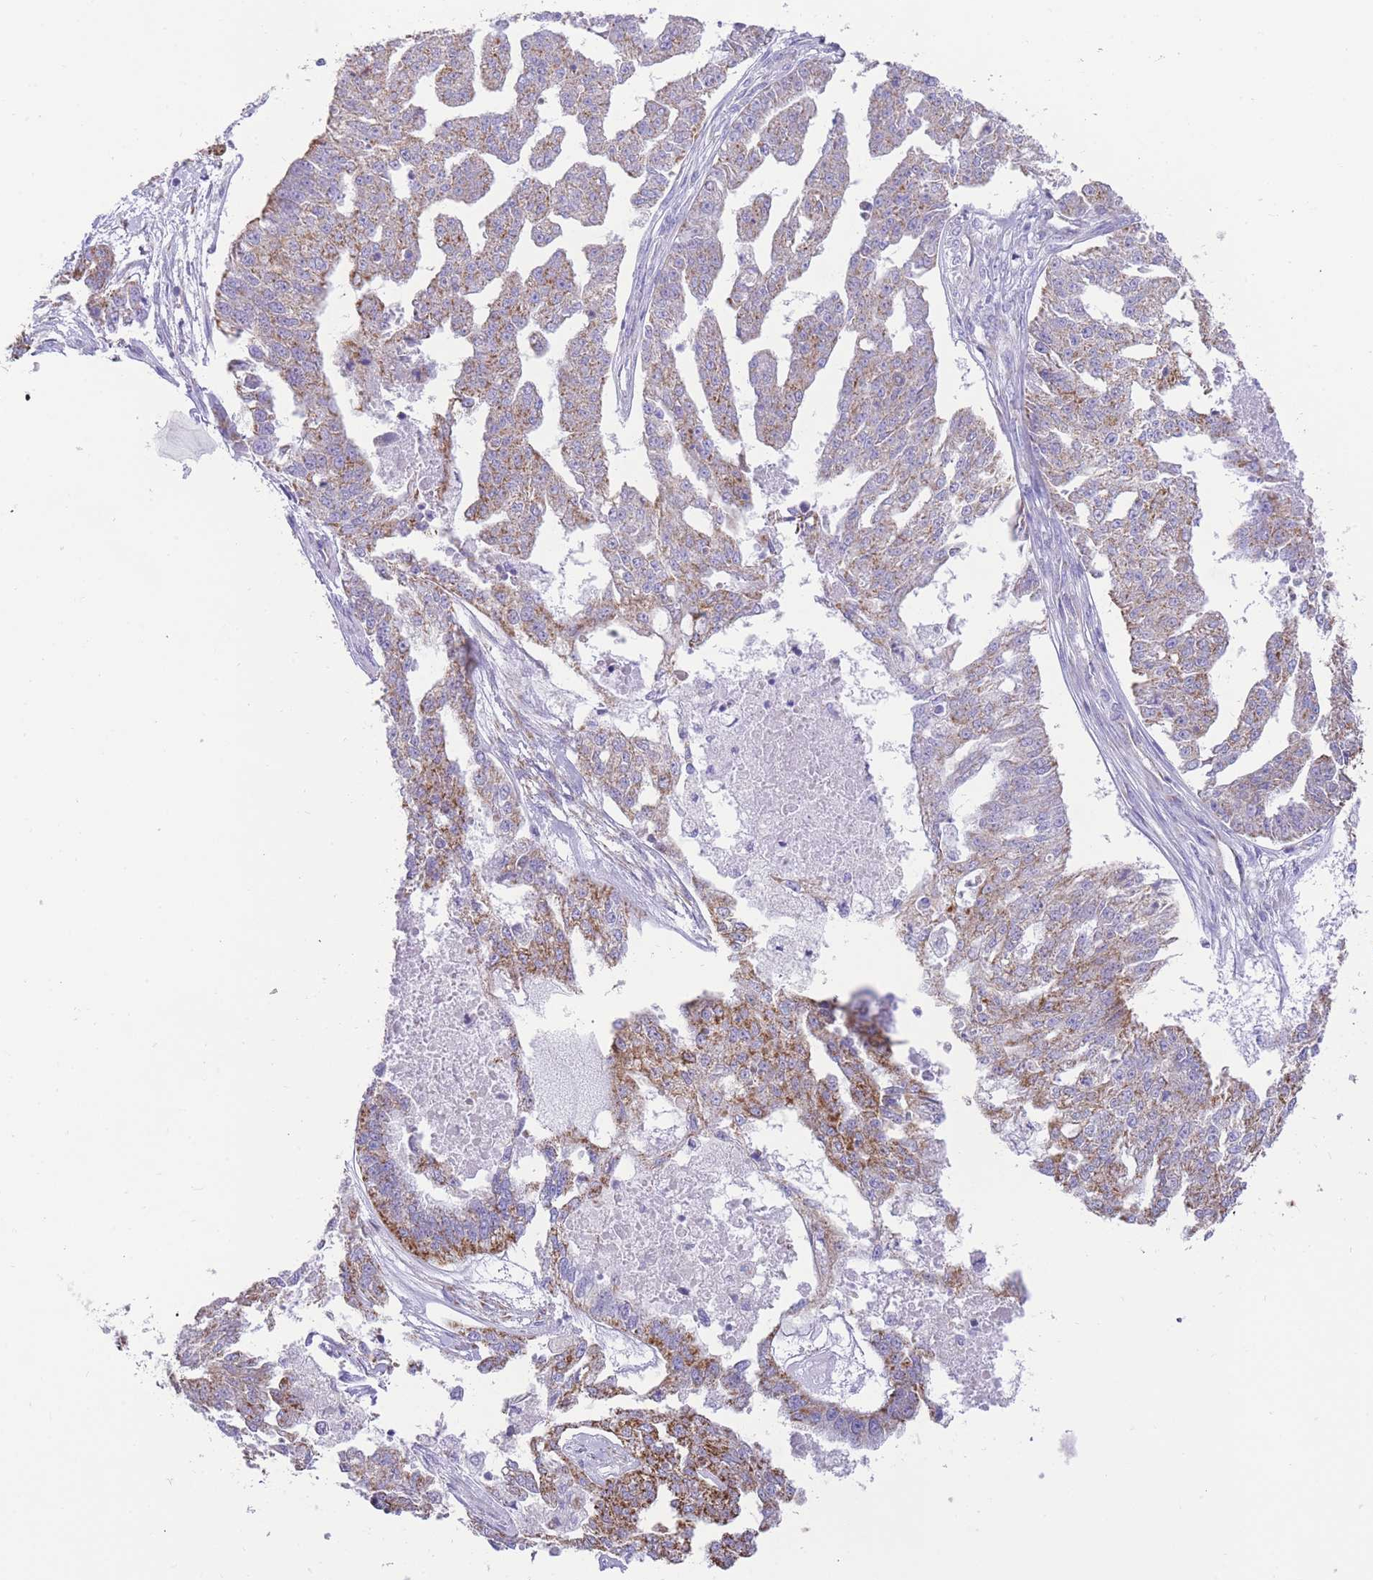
{"staining": {"intensity": "moderate", "quantity": "25%-75%", "location": "cytoplasmic/membranous"}, "tissue": "ovarian cancer", "cell_type": "Tumor cells", "image_type": "cancer", "snomed": [{"axis": "morphology", "description": "Cystadenocarcinoma, serous, NOS"}, {"axis": "topography", "description": "Ovary"}], "caption": "Moderate cytoplasmic/membranous positivity is identified in approximately 25%-75% of tumor cells in serous cystadenocarcinoma (ovarian).", "gene": "ACSM4", "patient": {"sex": "female", "age": 58}}